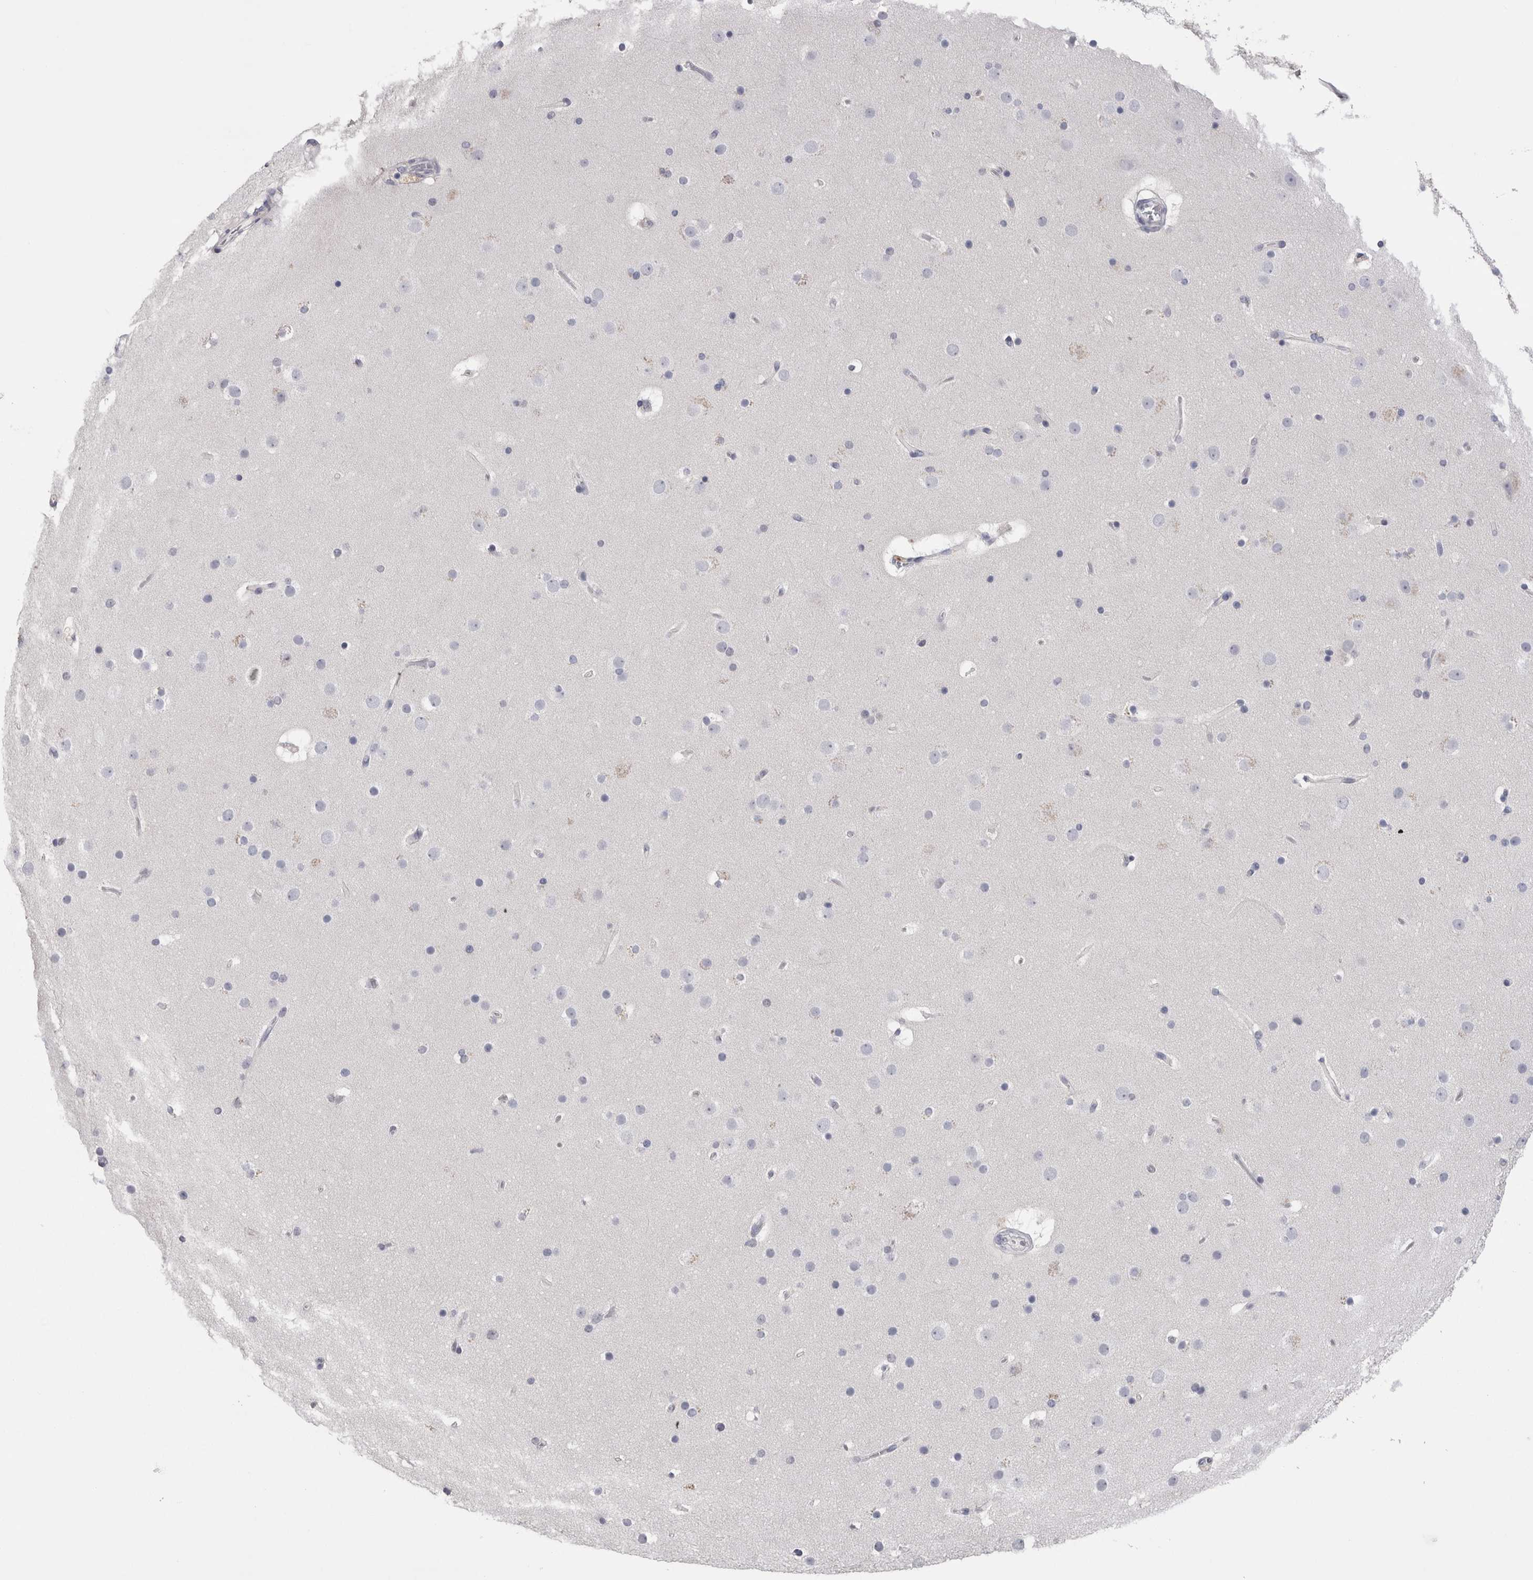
{"staining": {"intensity": "negative", "quantity": "none", "location": "none"}, "tissue": "cerebral cortex", "cell_type": "Endothelial cells", "image_type": "normal", "snomed": [{"axis": "morphology", "description": "Normal tissue, NOS"}, {"axis": "topography", "description": "Cerebral cortex"}], "caption": "A high-resolution micrograph shows immunohistochemistry staining of benign cerebral cortex, which shows no significant staining in endothelial cells.", "gene": "REG1A", "patient": {"sex": "male", "age": 57}}